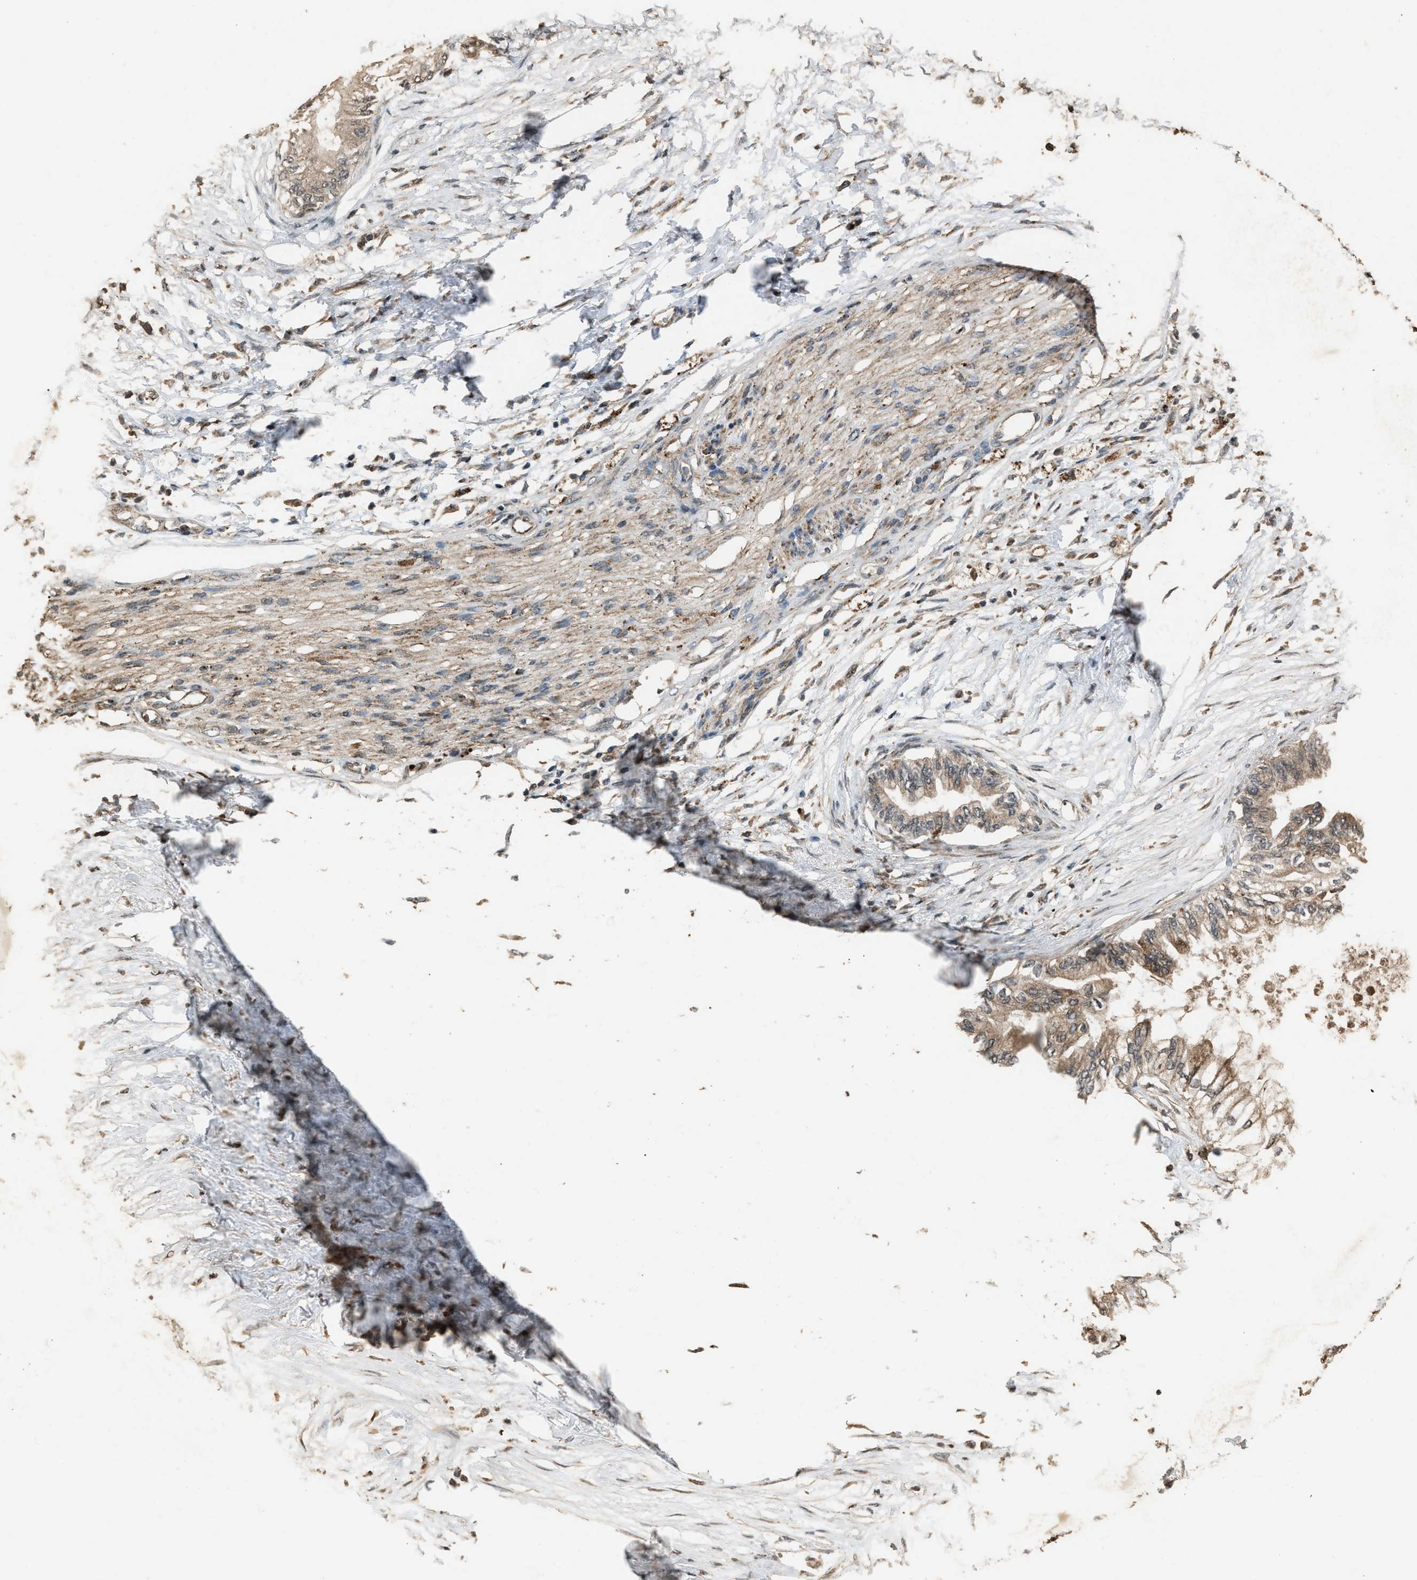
{"staining": {"intensity": "moderate", "quantity": ">75%", "location": "cytoplasmic/membranous"}, "tissue": "pancreatic cancer", "cell_type": "Tumor cells", "image_type": "cancer", "snomed": [{"axis": "morphology", "description": "Normal tissue, NOS"}, {"axis": "morphology", "description": "Adenocarcinoma, NOS"}, {"axis": "topography", "description": "Pancreas"}, {"axis": "topography", "description": "Duodenum"}], "caption": "This is a histology image of immunohistochemistry staining of pancreatic adenocarcinoma, which shows moderate positivity in the cytoplasmic/membranous of tumor cells.", "gene": "PSMD1", "patient": {"sex": "female", "age": 60}}